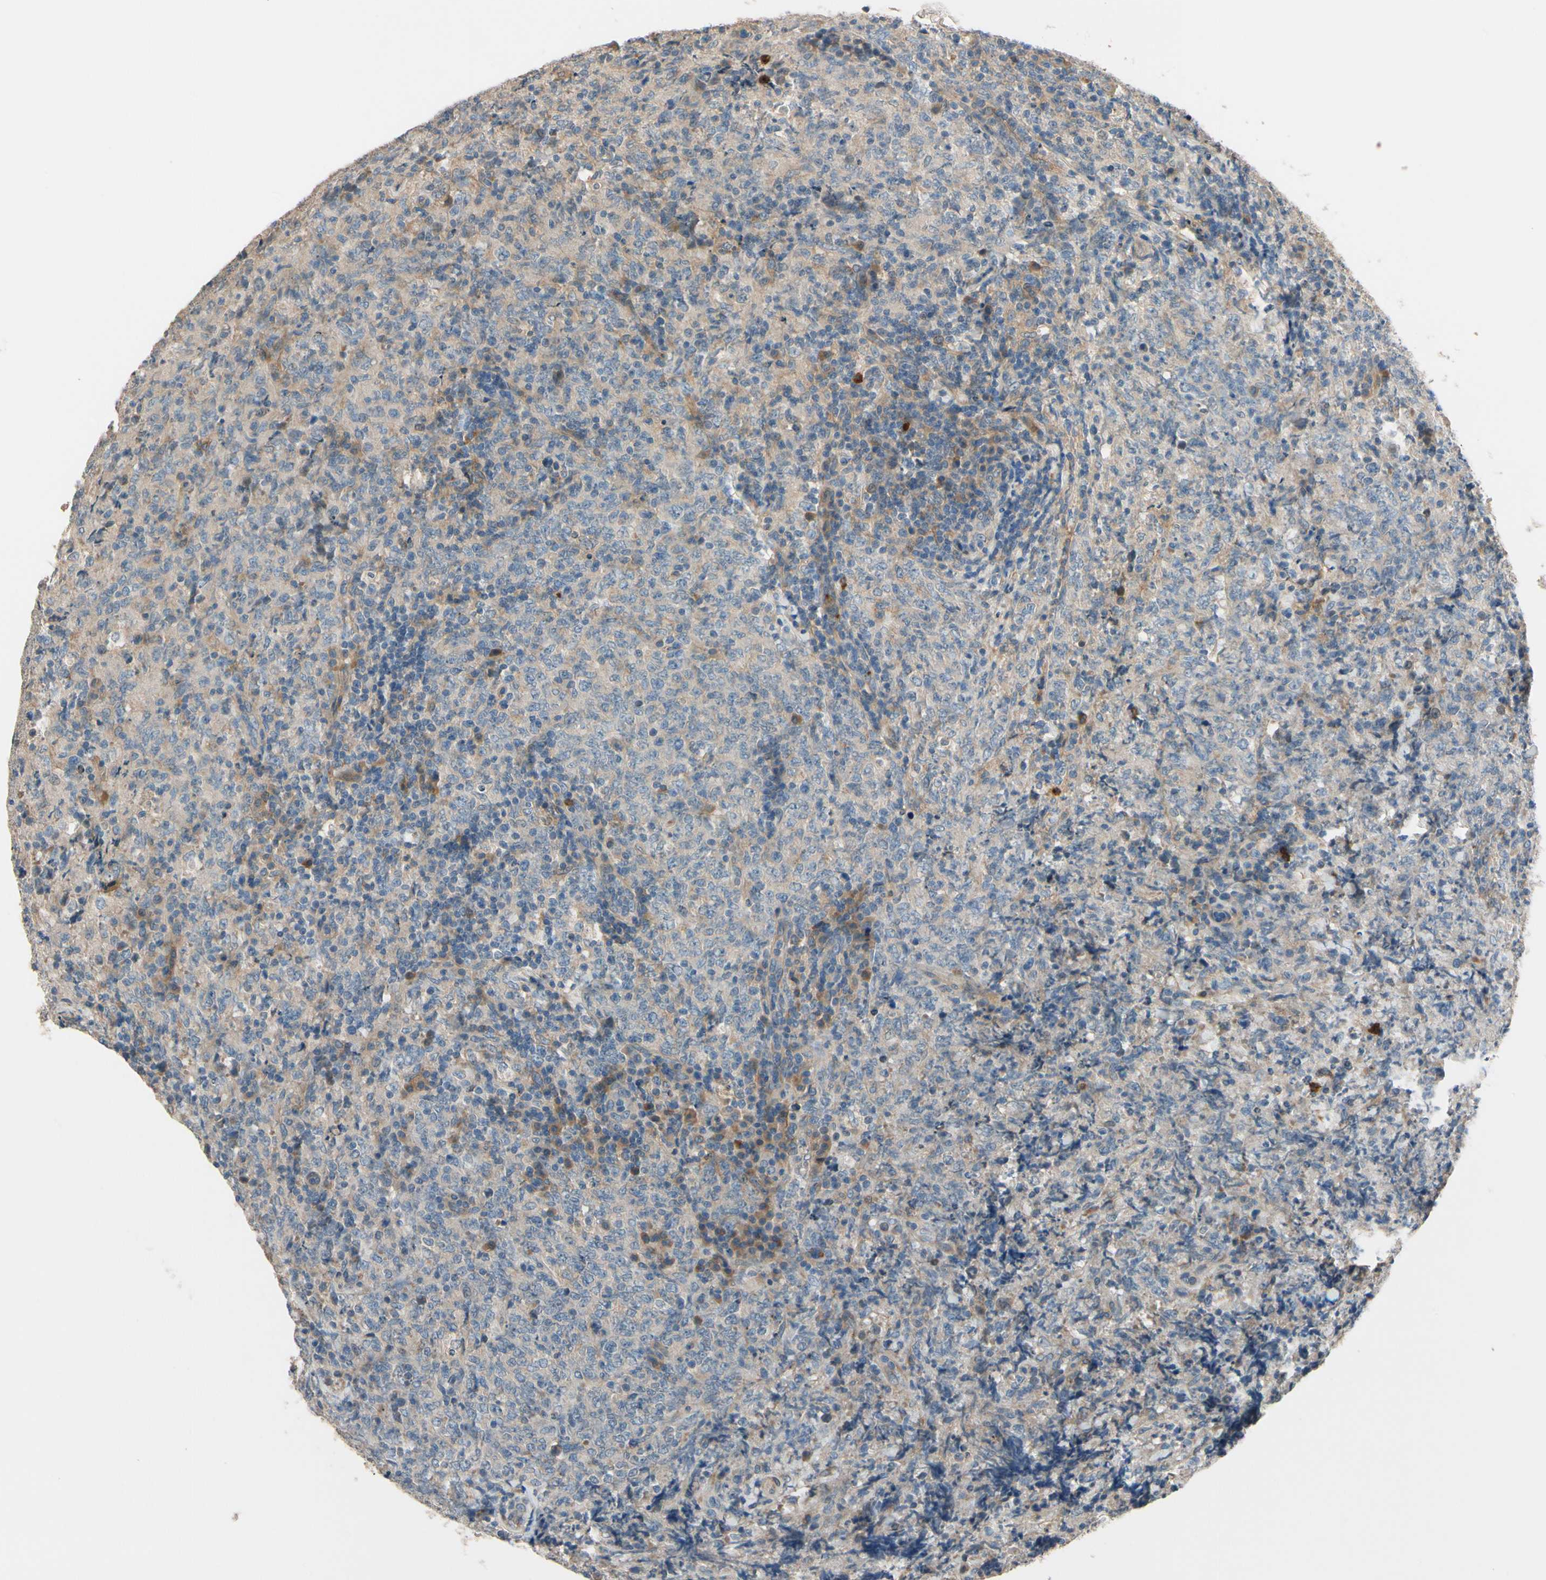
{"staining": {"intensity": "weak", "quantity": "<25%", "location": "cytoplasmic/membranous"}, "tissue": "lymphoma", "cell_type": "Tumor cells", "image_type": "cancer", "snomed": [{"axis": "morphology", "description": "Malignant lymphoma, non-Hodgkin's type, High grade"}, {"axis": "topography", "description": "Tonsil"}], "caption": "Tumor cells are negative for protein expression in human lymphoma.", "gene": "SIGLEC5", "patient": {"sex": "female", "age": 36}}